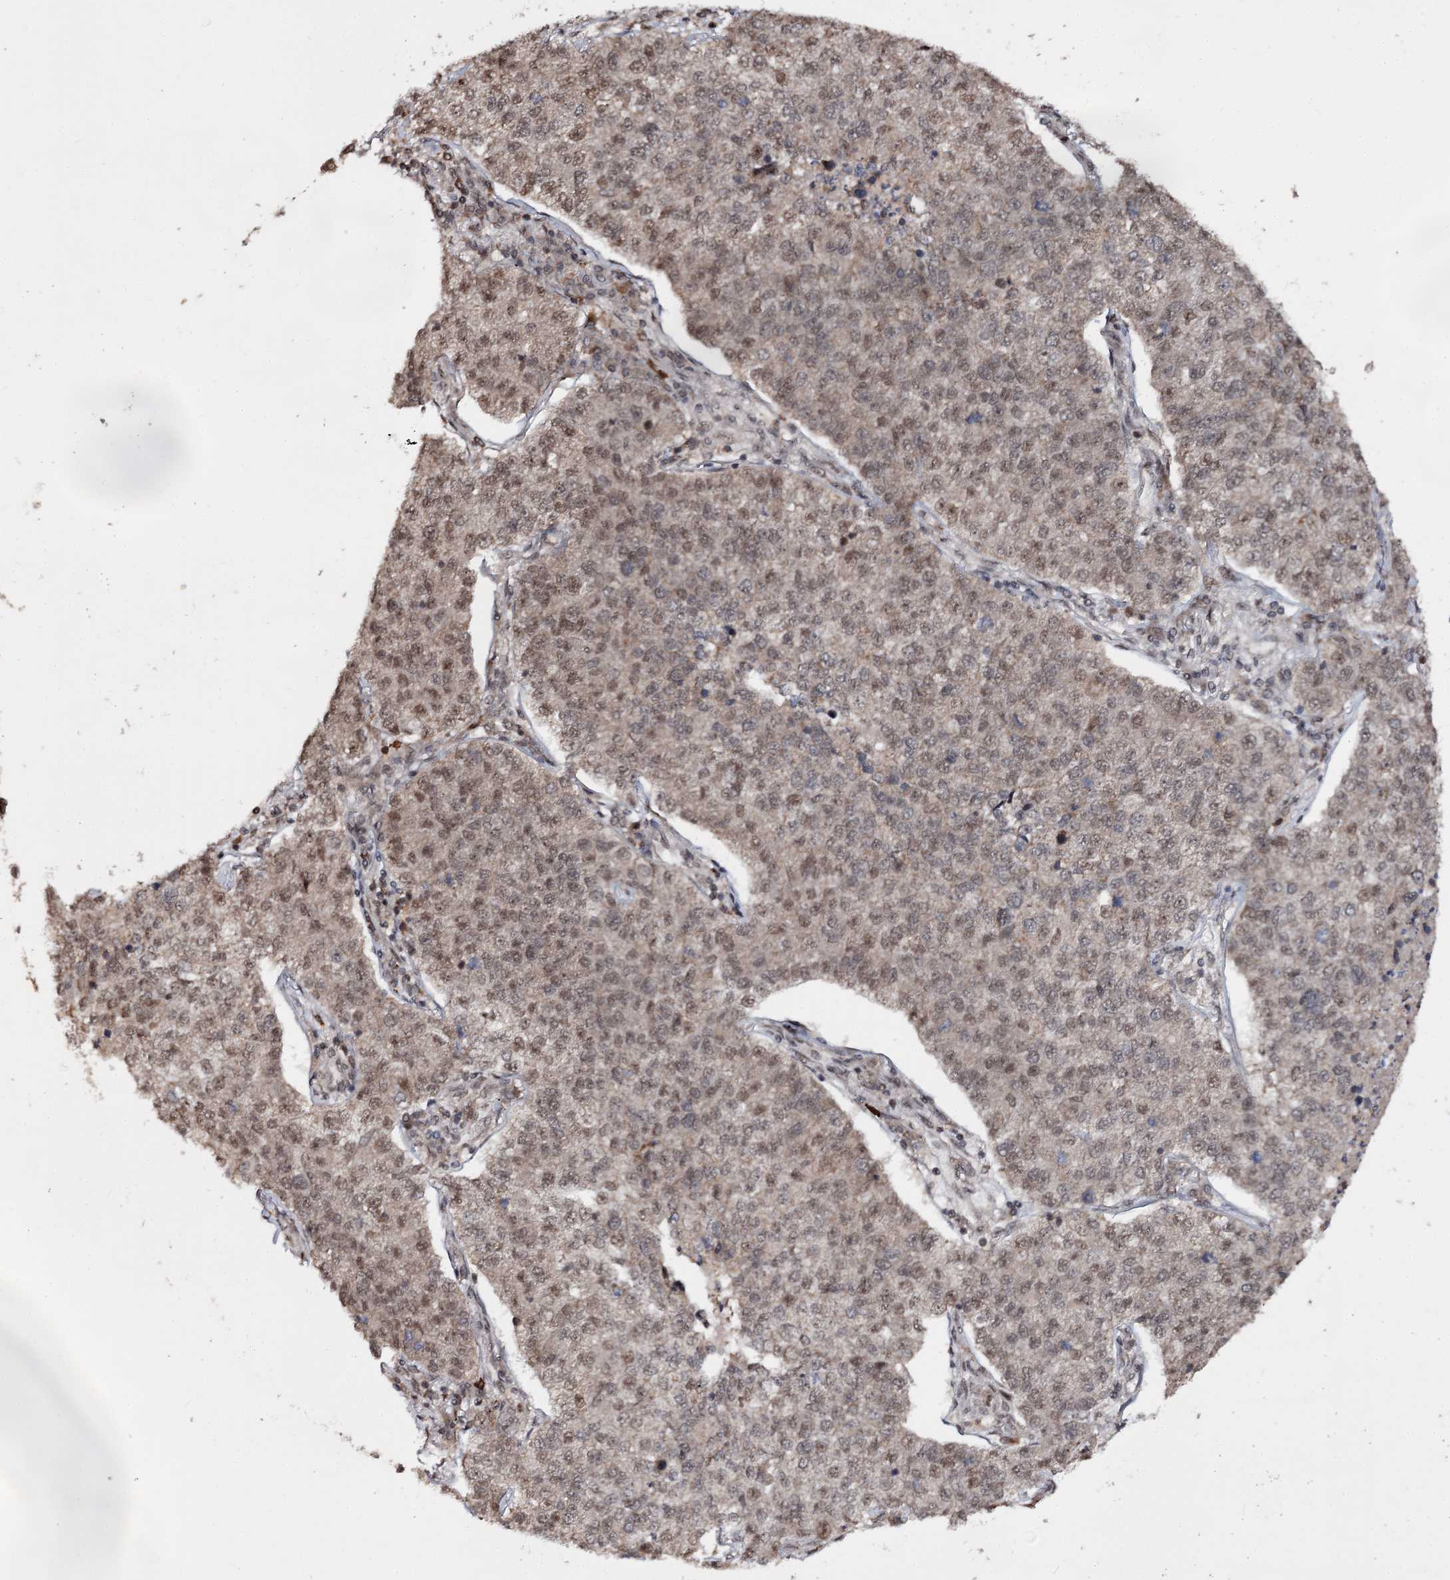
{"staining": {"intensity": "moderate", "quantity": ">75%", "location": "nuclear"}, "tissue": "lung cancer", "cell_type": "Tumor cells", "image_type": "cancer", "snomed": [{"axis": "morphology", "description": "Adenocarcinoma, NOS"}, {"axis": "topography", "description": "Lung"}], "caption": "An immunohistochemistry (IHC) image of neoplastic tissue is shown. Protein staining in brown labels moderate nuclear positivity in lung cancer within tumor cells.", "gene": "FAM53B", "patient": {"sex": "male", "age": 49}}